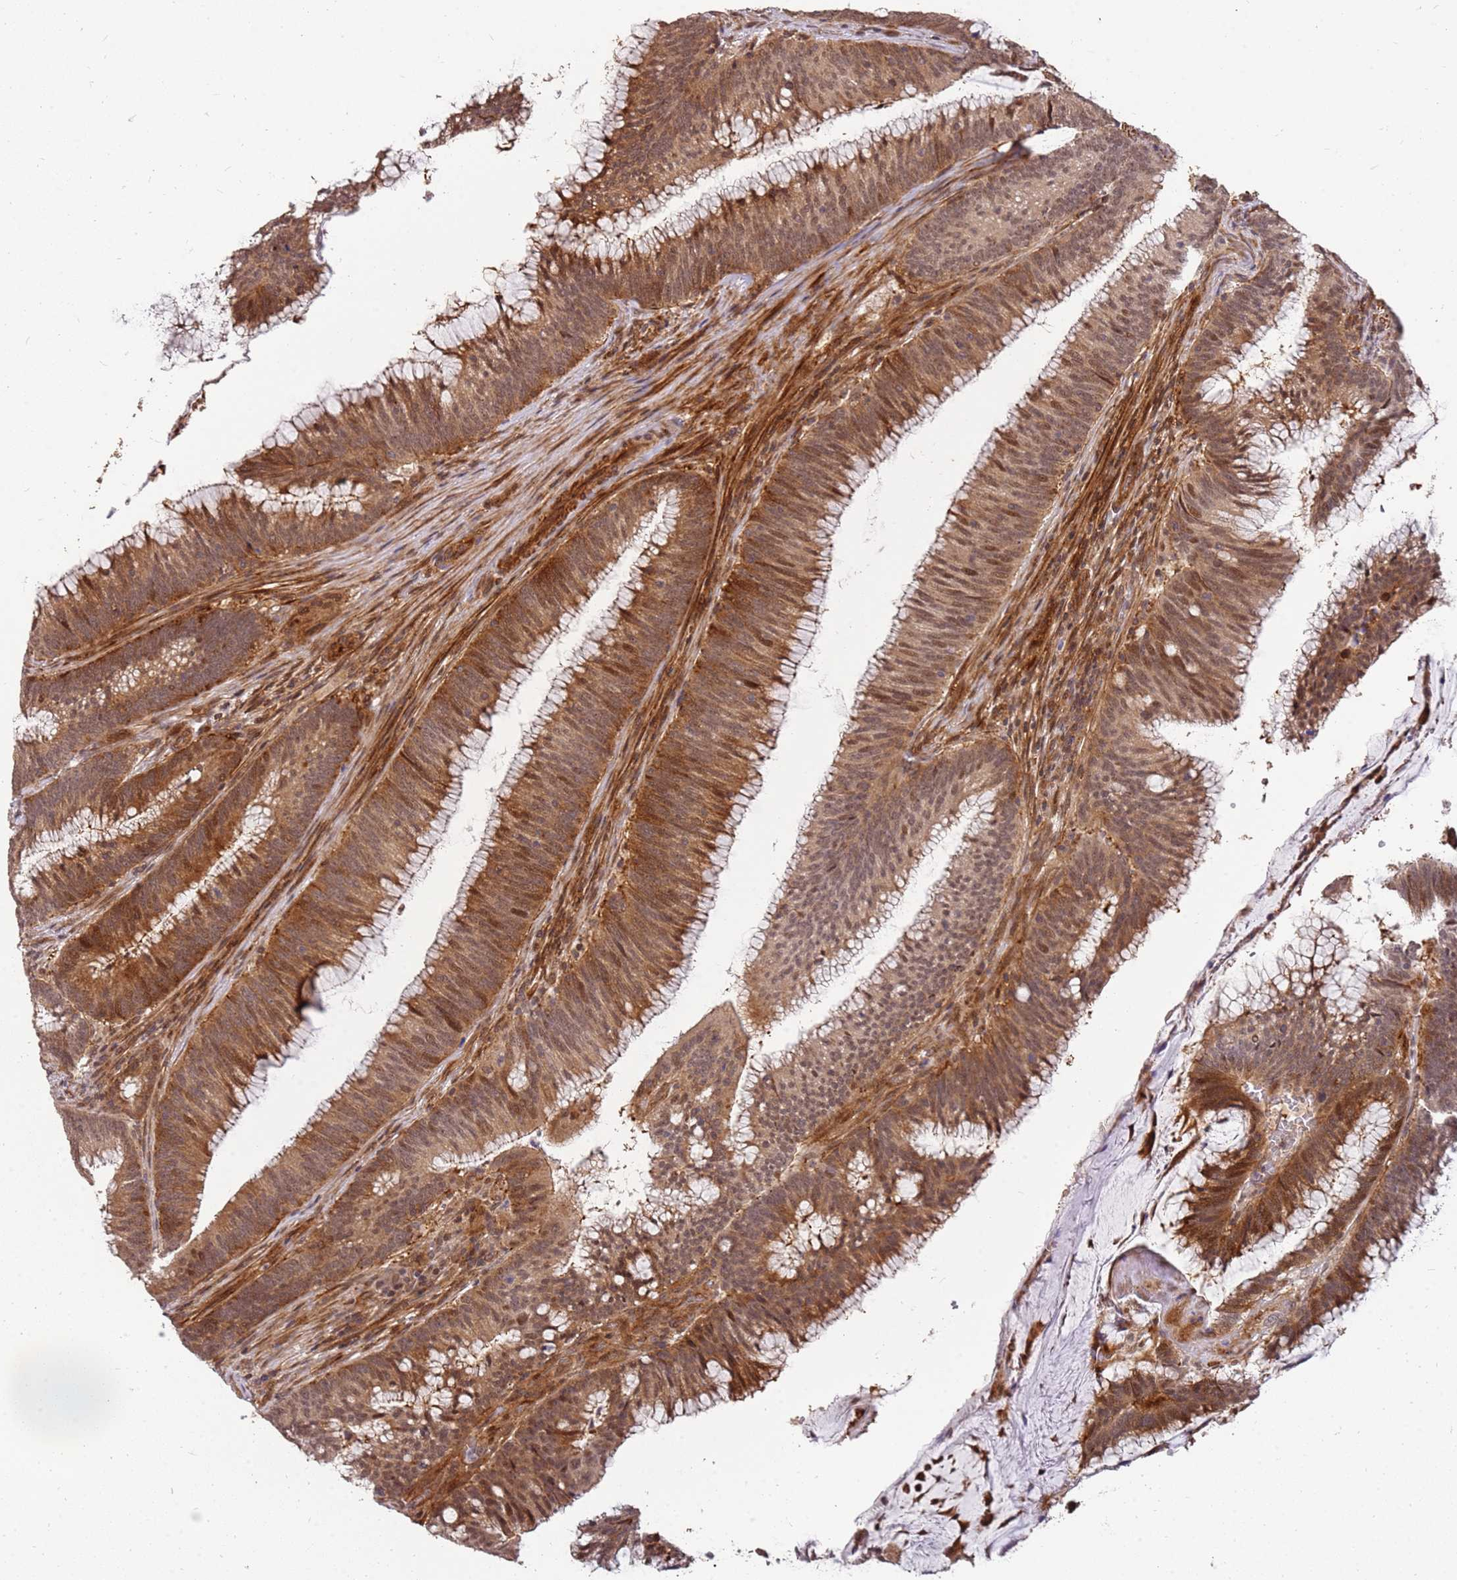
{"staining": {"intensity": "moderate", "quantity": ">75%", "location": "cytoplasmic/membranous,nuclear"}, "tissue": "colorectal cancer", "cell_type": "Tumor cells", "image_type": "cancer", "snomed": [{"axis": "morphology", "description": "Adenocarcinoma, NOS"}, {"axis": "topography", "description": "Rectum"}], "caption": "Human colorectal cancer (adenocarcinoma) stained with a brown dye exhibits moderate cytoplasmic/membranous and nuclear positive positivity in about >75% of tumor cells.", "gene": "ST18", "patient": {"sex": "female", "age": 77}}